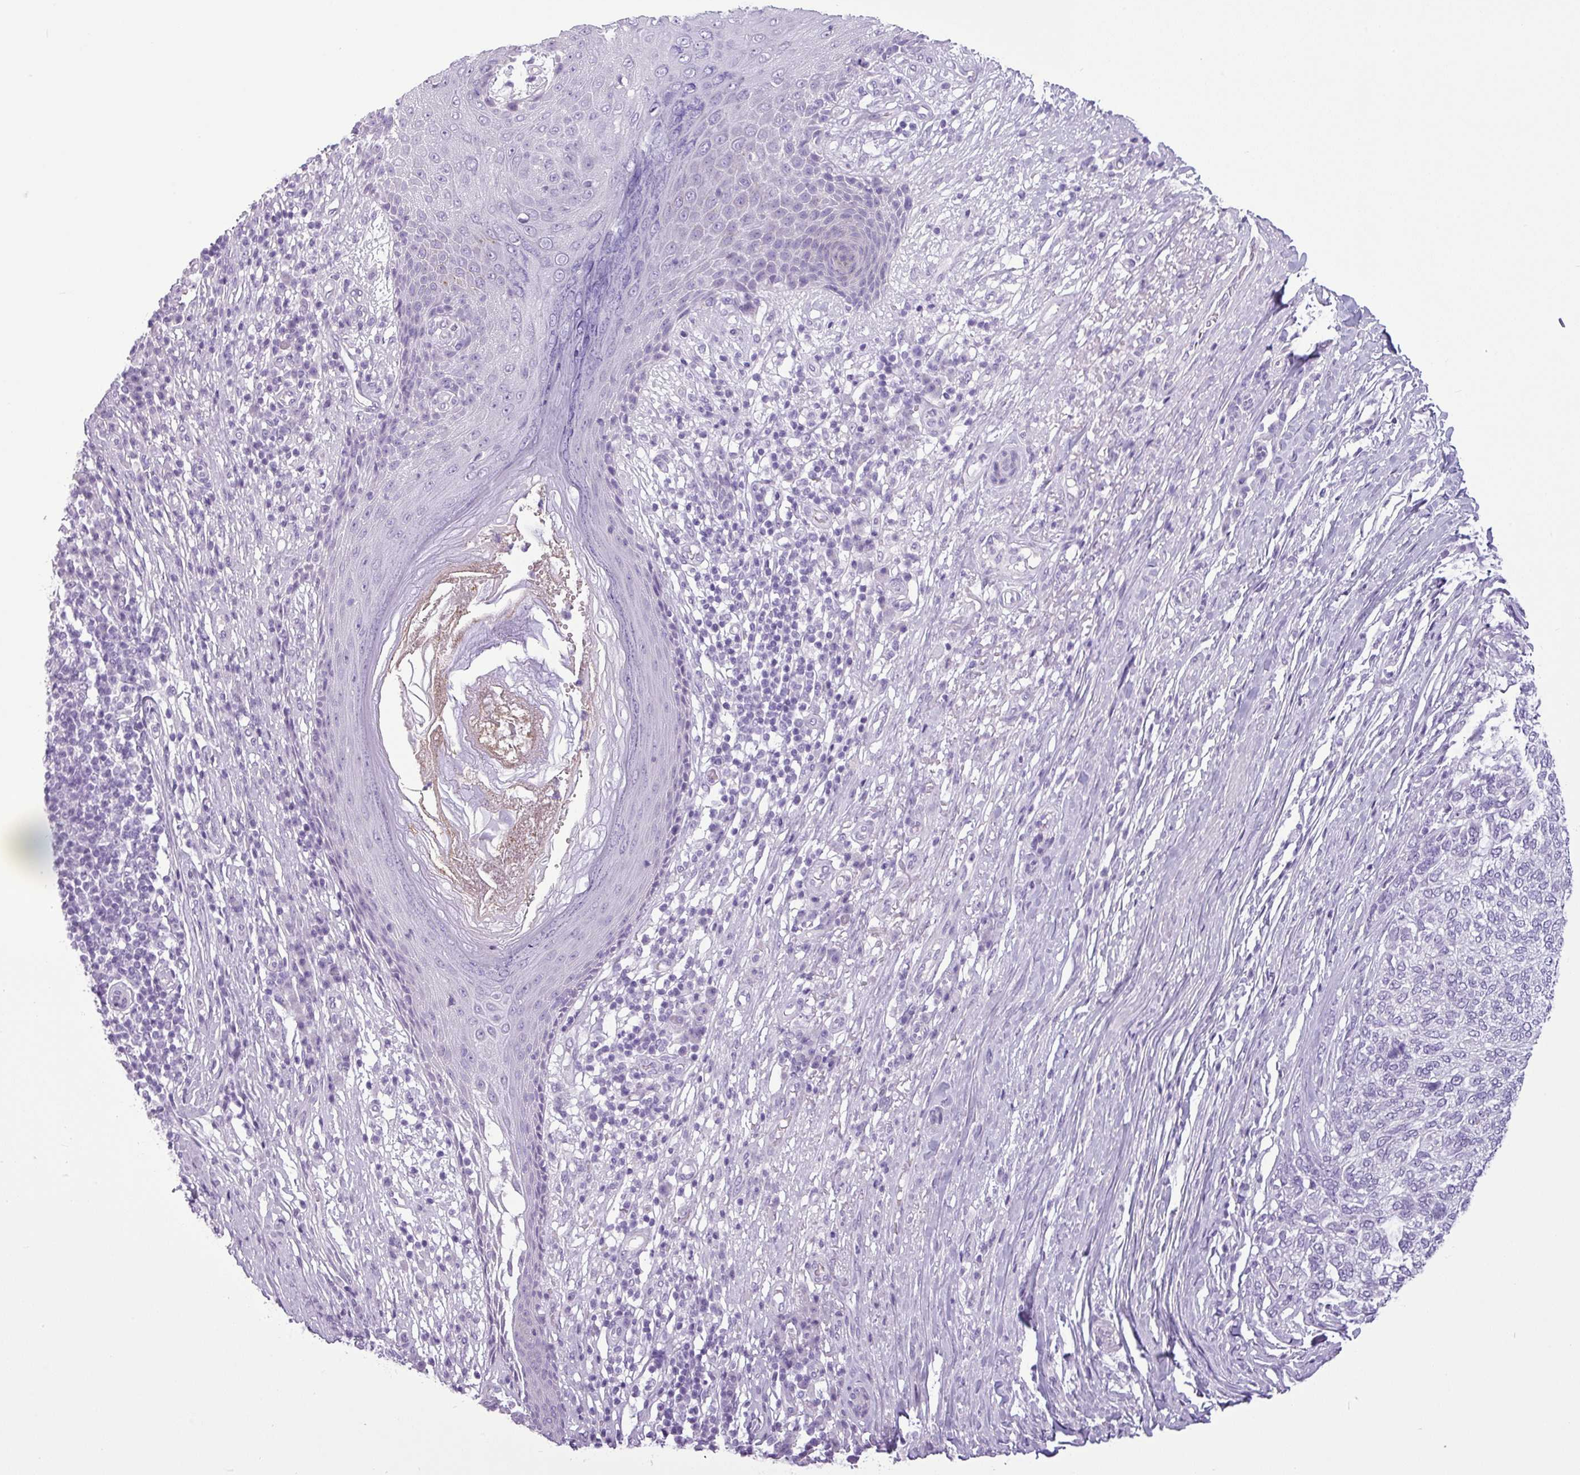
{"staining": {"intensity": "negative", "quantity": "none", "location": "none"}, "tissue": "skin cancer", "cell_type": "Tumor cells", "image_type": "cancer", "snomed": [{"axis": "morphology", "description": "Basal cell carcinoma"}, {"axis": "topography", "description": "Skin"}], "caption": "A micrograph of skin cancer (basal cell carcinoma) stained for a protein displays no brown staining in tumor cells. (Brightfield microscopy of DAB immunohistochemistry (IHC) at high magnification).", "gene": "CDH16", "patient": {"sex": "female", "age": 65}}